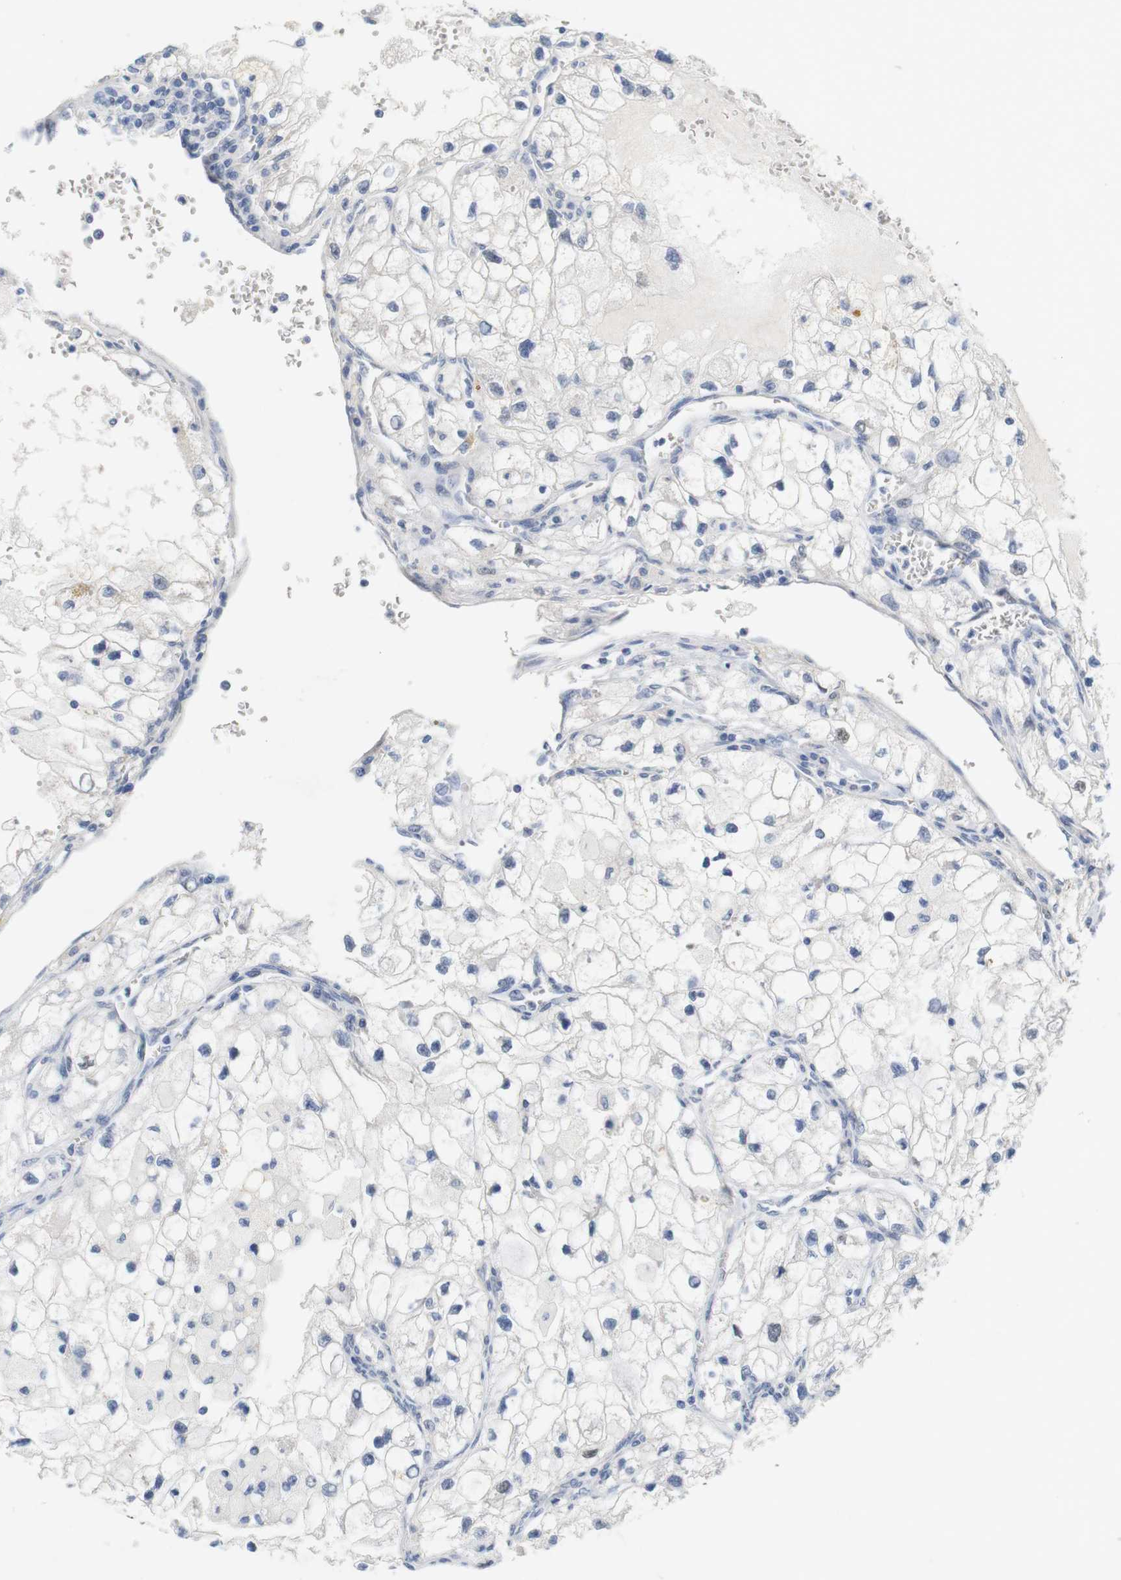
{"staining": {"intensity": "negative", "quantity": "none", "location": "none"}, "tissue": "renal cancer", "cell_type": "Tumor cells", "image_type": "cancer", "snomed": [{"axis": "morphology", "description": "Adenocarcinoma, NOS"}, {"axis": "topography", "description": "Kidney"}], "caption": "This is an IHC image of human renal cancer. There is no expression in tumor cells.", "gene": "CDK2", "patient": {"sex": "female", "age": 70}}